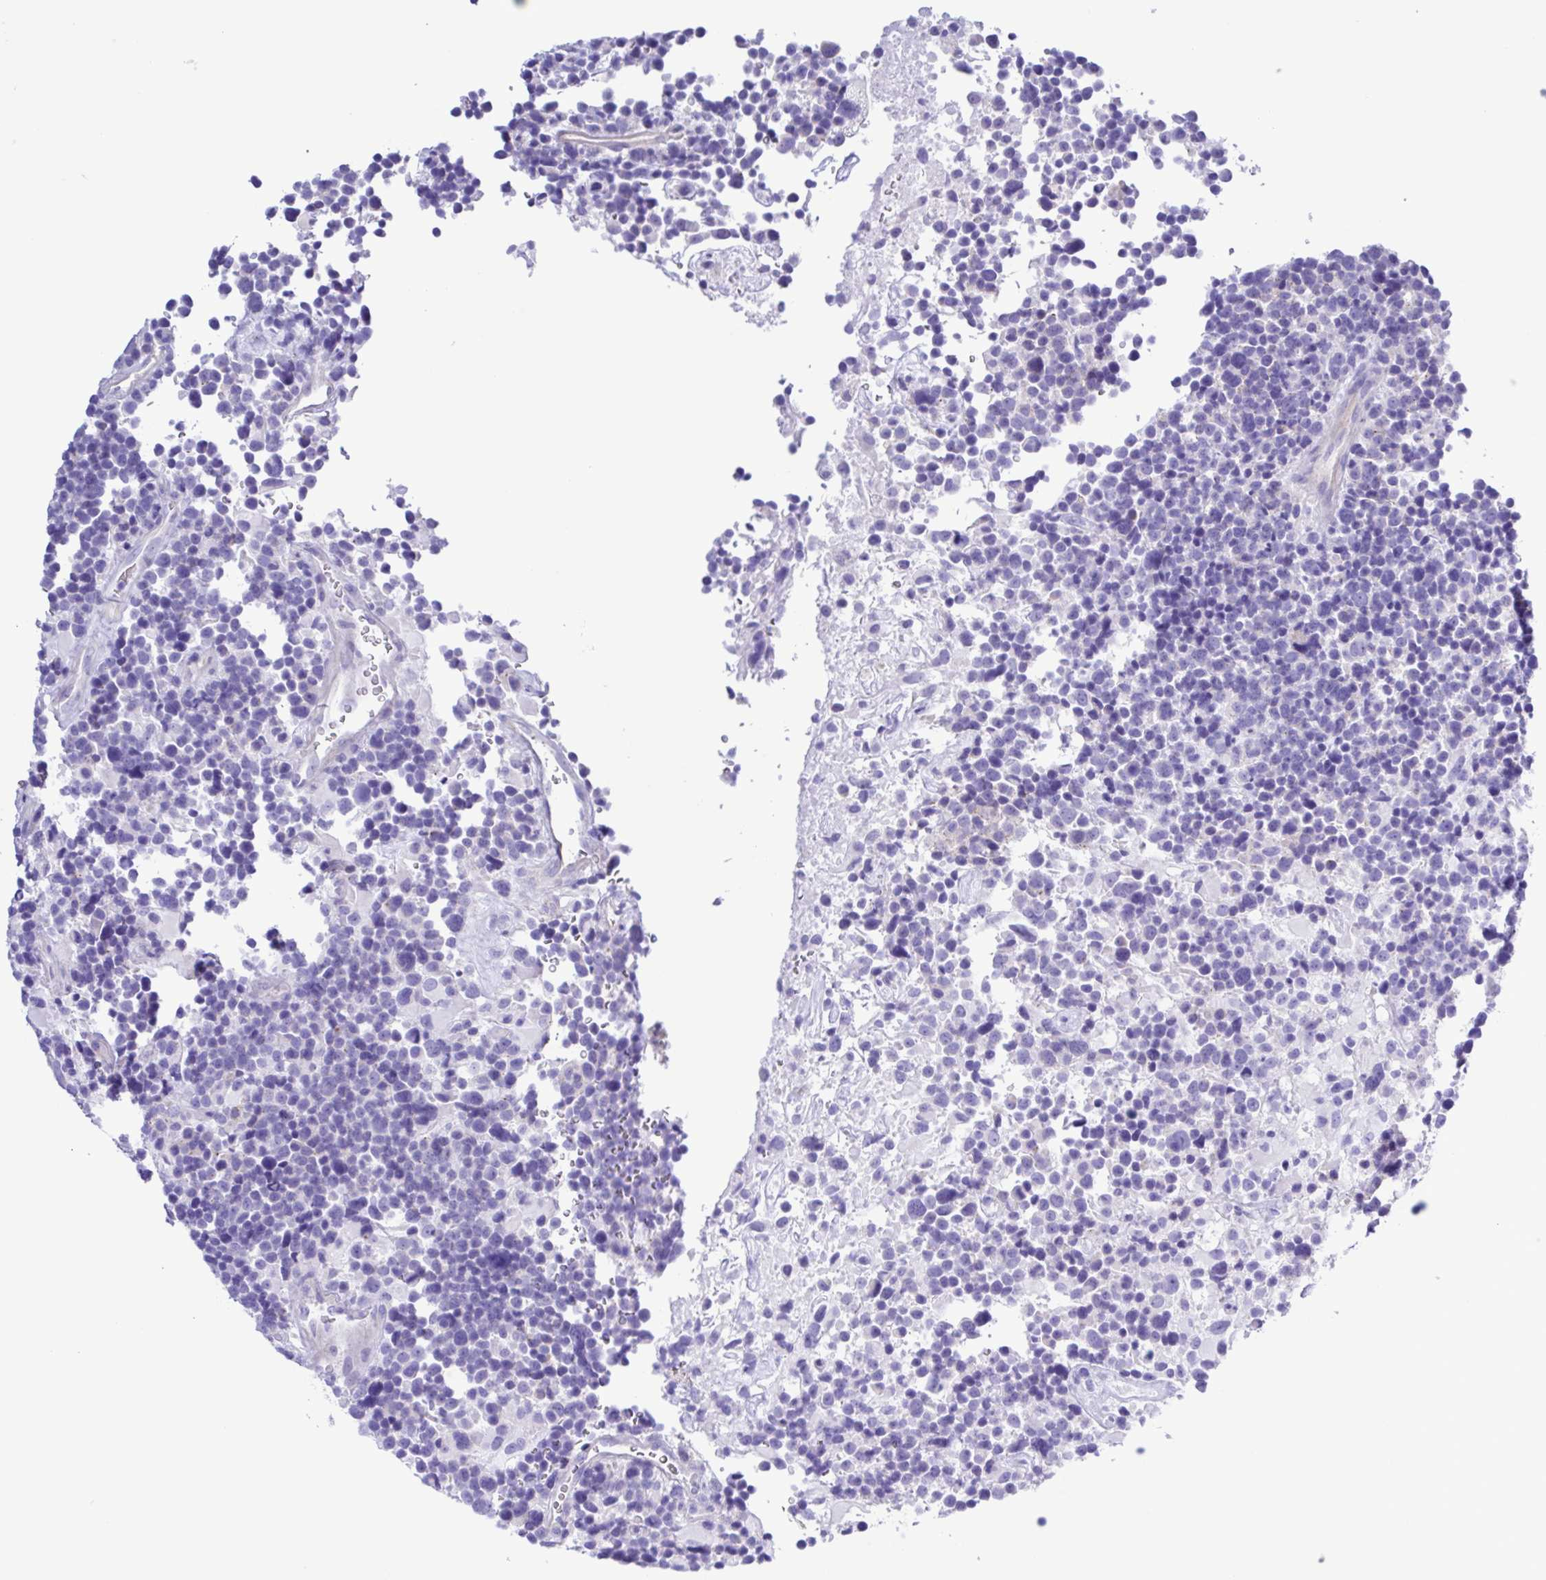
{"staining": {"intensity": "negative", "quantity": "none", "location": "none"}, "tissue": "glioma", "cell_type": "Tumor cells", "image_type": "cancer", "snomed": [{"axis": "morphology", "description": "Glioma, malignant, High grade"}, {"axis": "topography", "description": "Brain"}], "caption": "IHC of human malignant glioma (high-grade) demonstrates no staining in tumor cells. (DAB immunohistochemistry visualized using brightfield microscopy, high magnification).", "gene": "CYP11A1", "patient": {"sex": "male", "age": 33}}